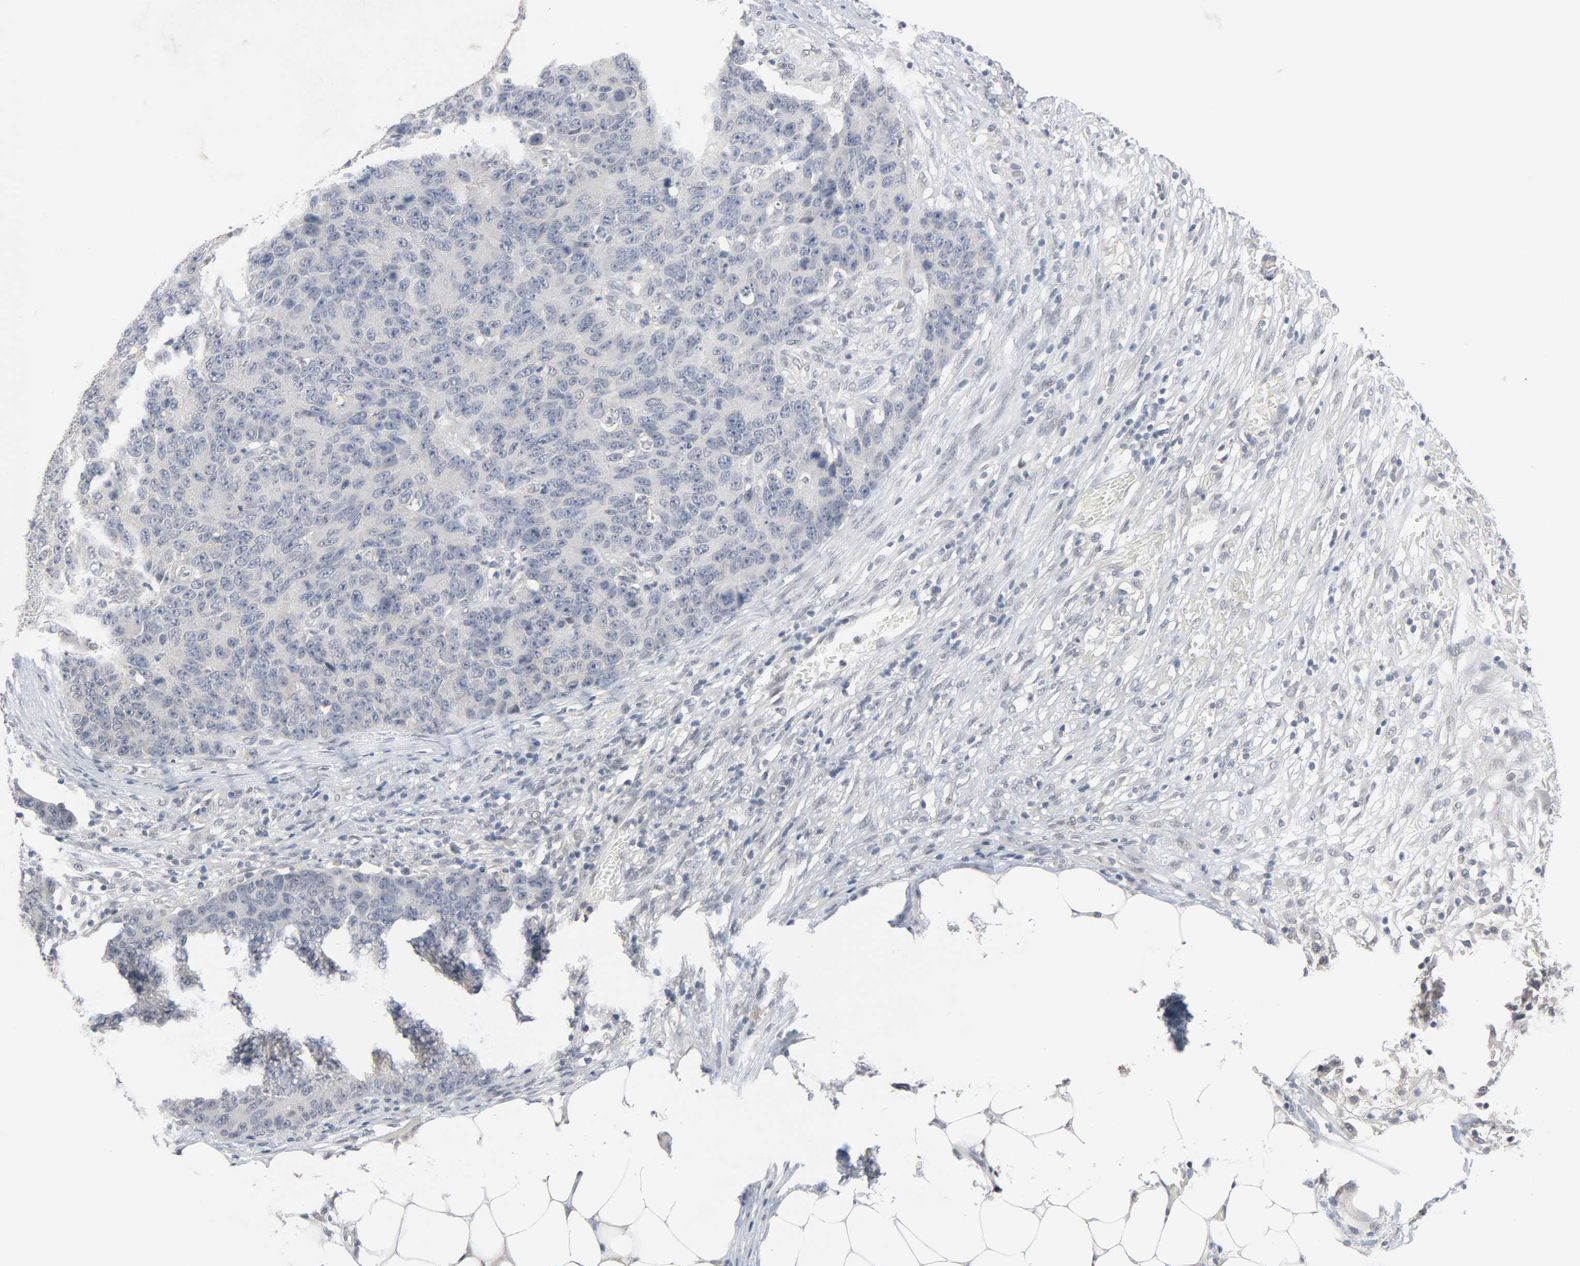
{"staining": {"intensity": "negative", "quantity": "none", "location": "none"}, "tissue": "colorectal cancer", "cell_type": "Tumor cells", "image_type": "cancer", "snomed": [{"axis": "morphology", "description": "Adenocarcinoma, NOS"}, {"axis": "topography", "description": "Colon"}], "caption": "DAB immunohistochemical staining of human colorectal adenocarcinoma exhibits no significant positivity in tumor cells.", "gene": "MT3", "patient": {"sex": "female", "age": 86}}